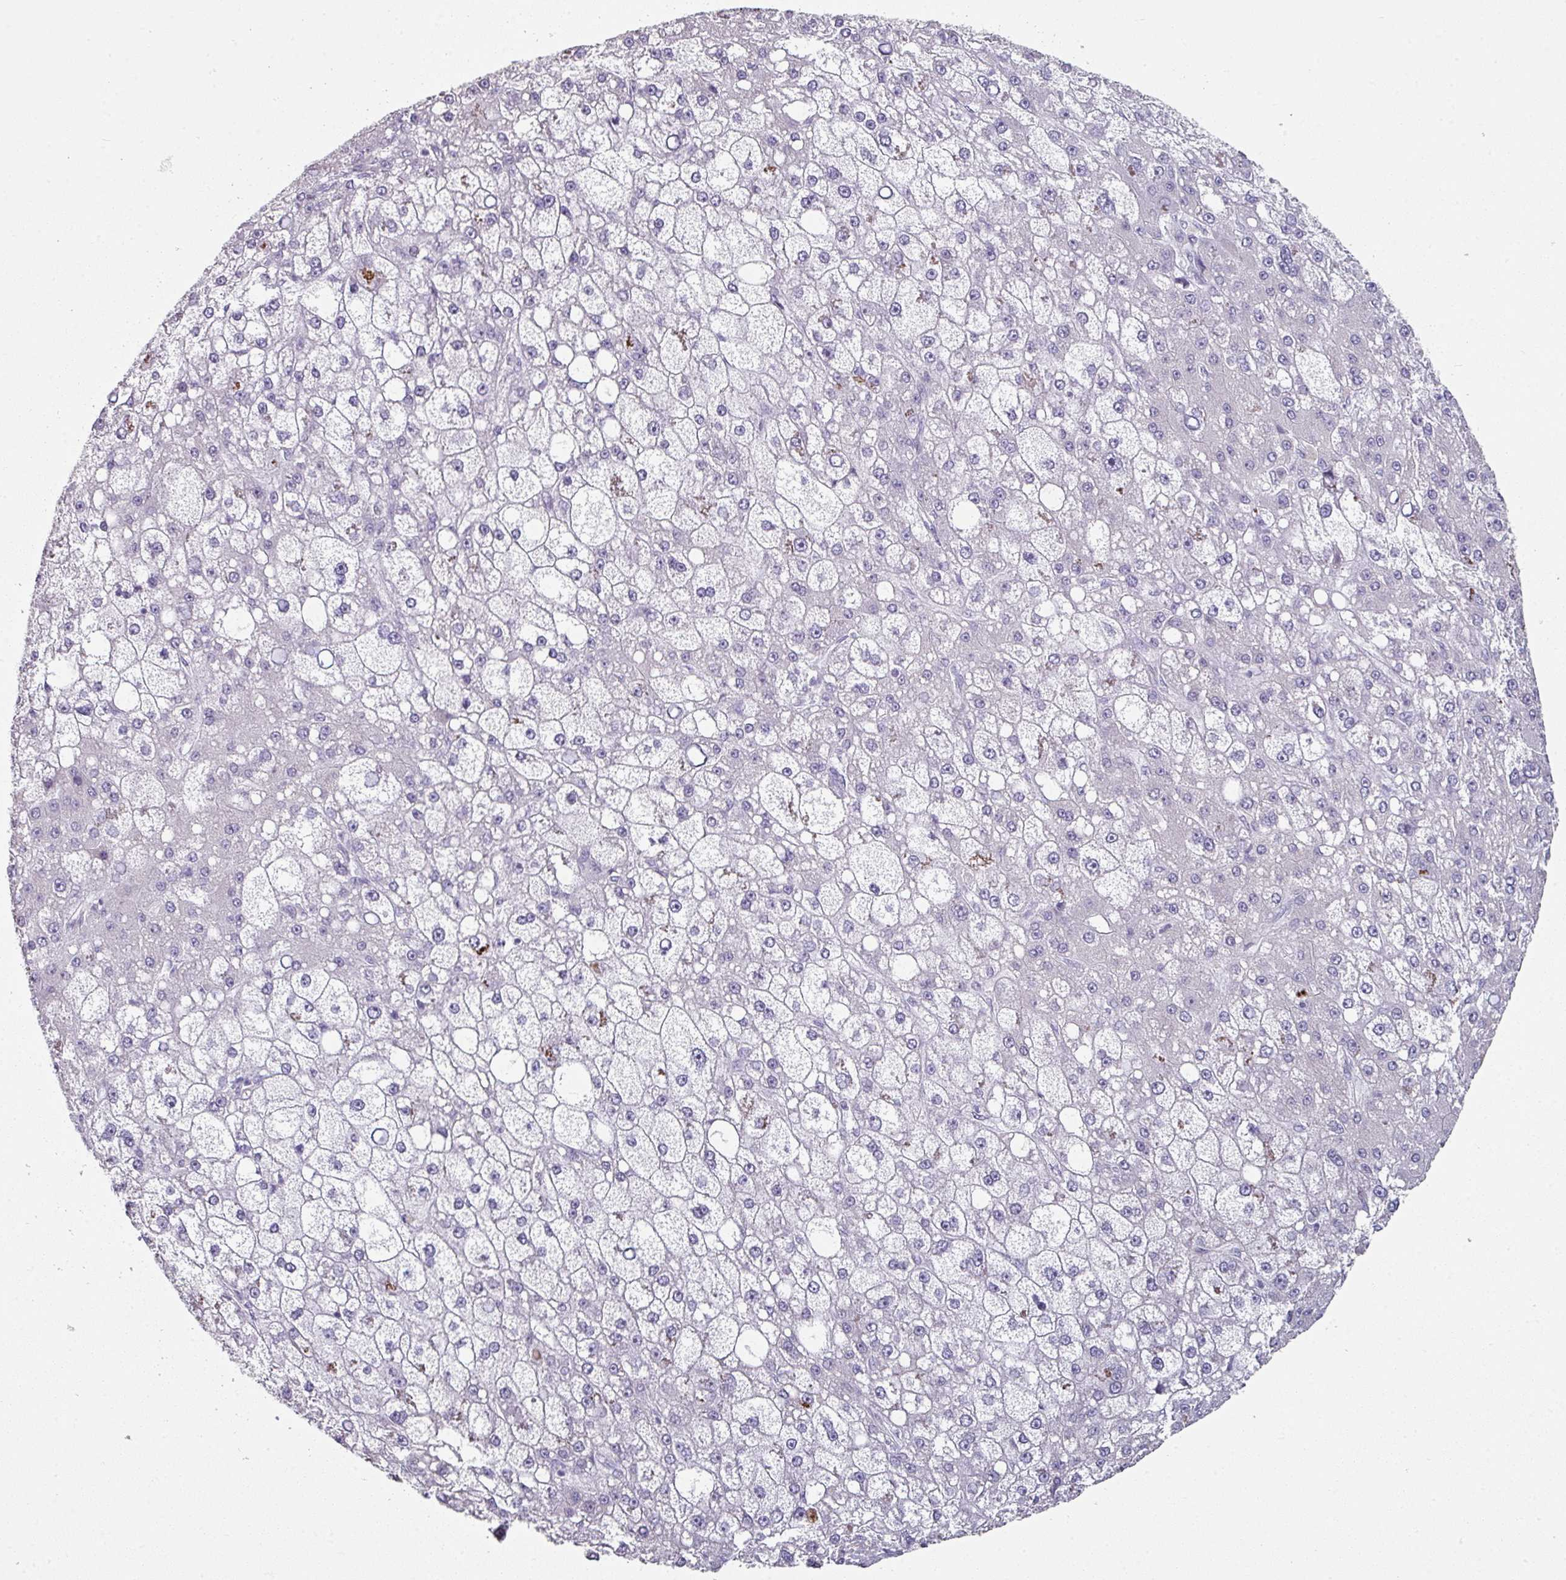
{"staining": {"intensity": "negative", "quantity": "none", "location": "none"}, "tissue": "liver cancer", "cell_type": "Tumor cells", "image_type": "cancer", "snomed": [{"axis": "morphology", "description": "Carcinoma, Hepatocellular, NOS"}, {"axis": "topography", "description": "Liver"}], "caption": "Protein analysis of liver cancer (hepatocellular carcinoma) displays no significant staining in tumor cells.", "gene": "ELK1", "patient": {"sex": "male", "age": 67}}